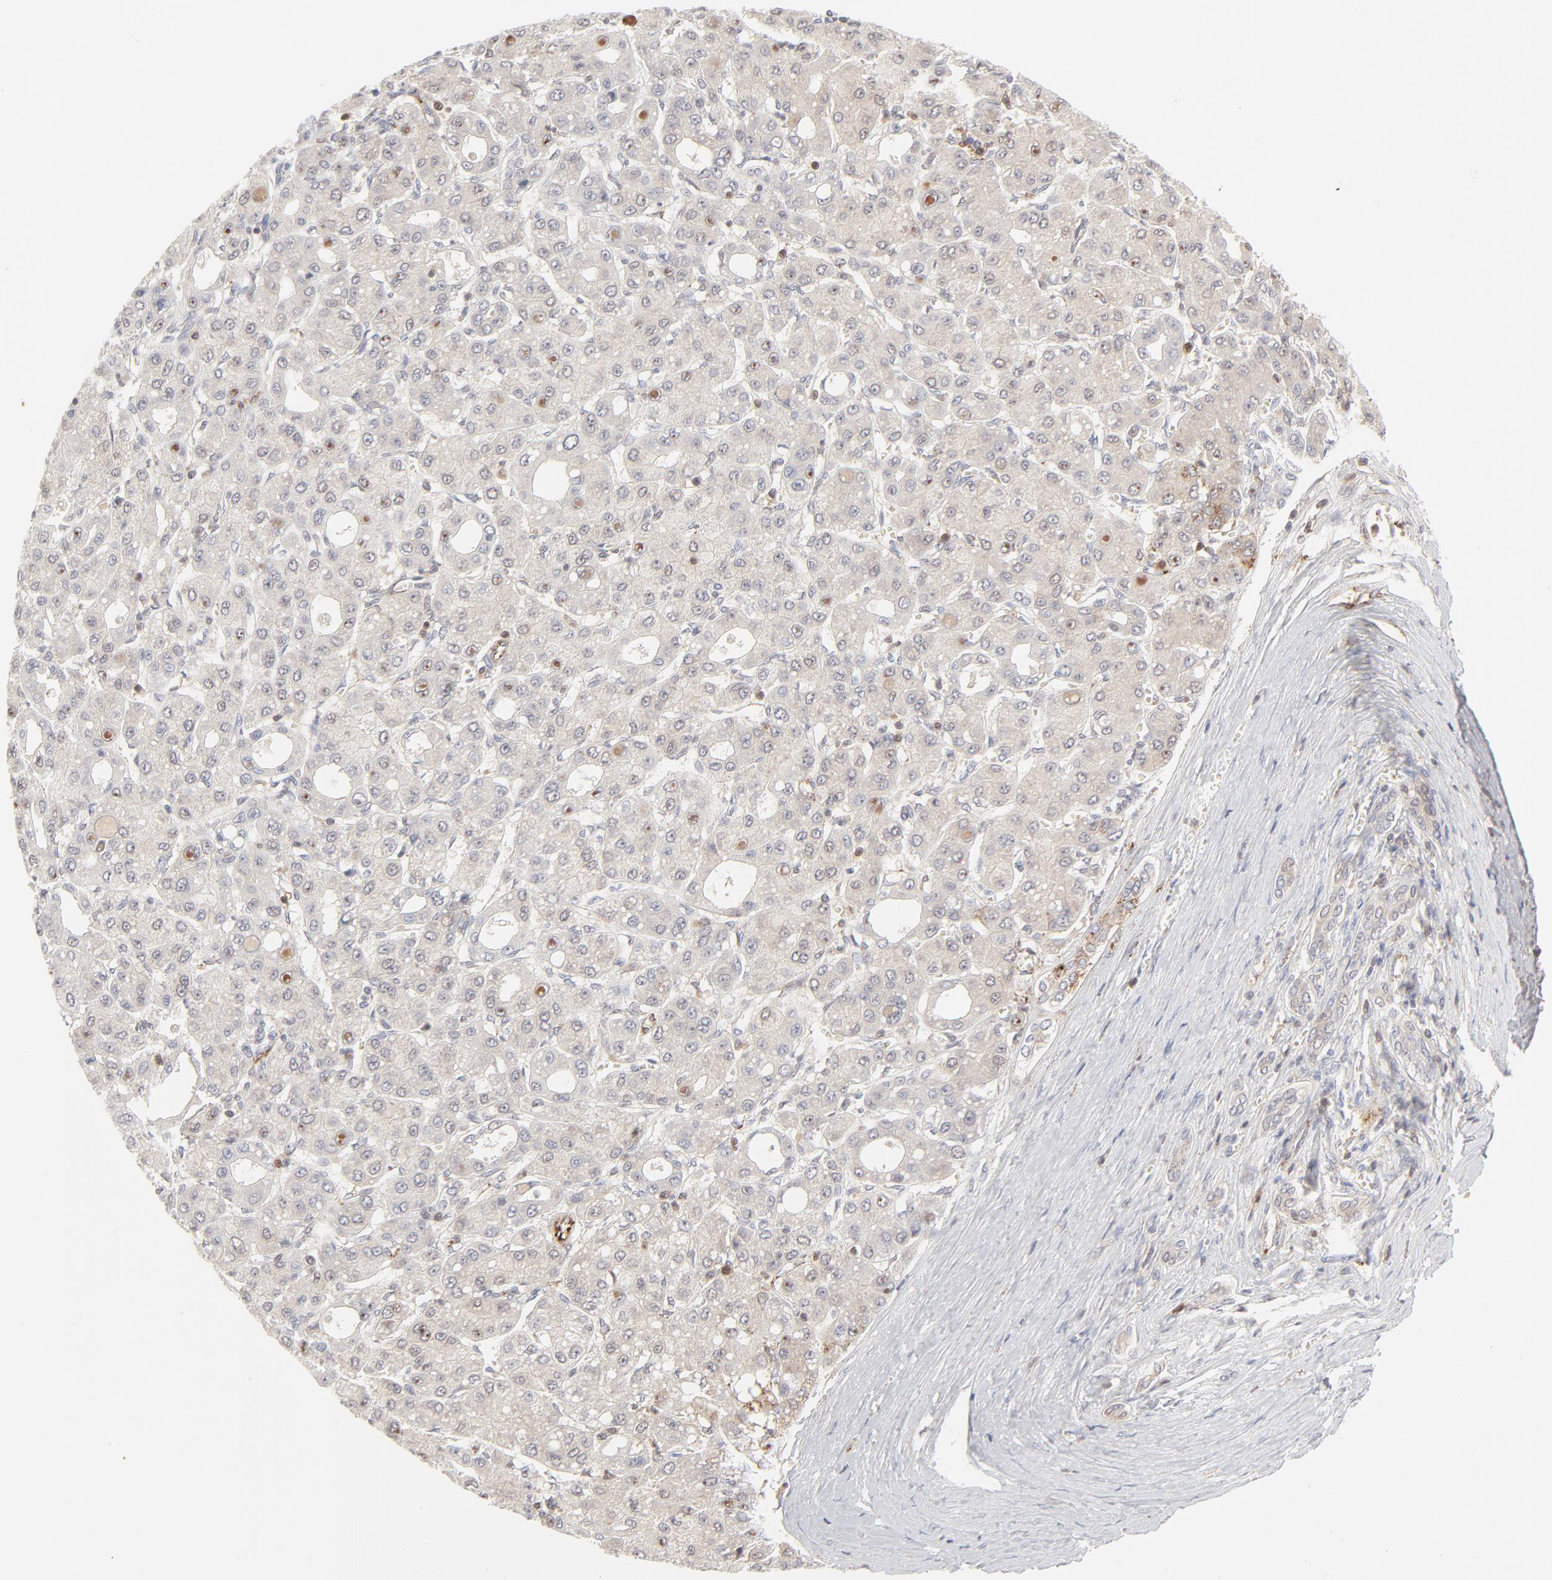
{"staining": {"intensity": "negative", "quantity": "none", "location": "none"}, "tissue": "liver cancer", "cell_type": "Tumor cells", "image_type": "cancer", "snomed": [{"axis": "morphology", "description": "Carcinoma, Hepatocellular, NOS"}, {"axis": "topography", "description": "Liver"}], "caption": "Immunohistochemistry histopathology image of neoplastic tissue: human liver hepatocellular carcinoma stained with DAB displays no significant protein positivity in tumor cells.", "gene": "CDK6", "patient": {"sex": "male", "age": 69}}